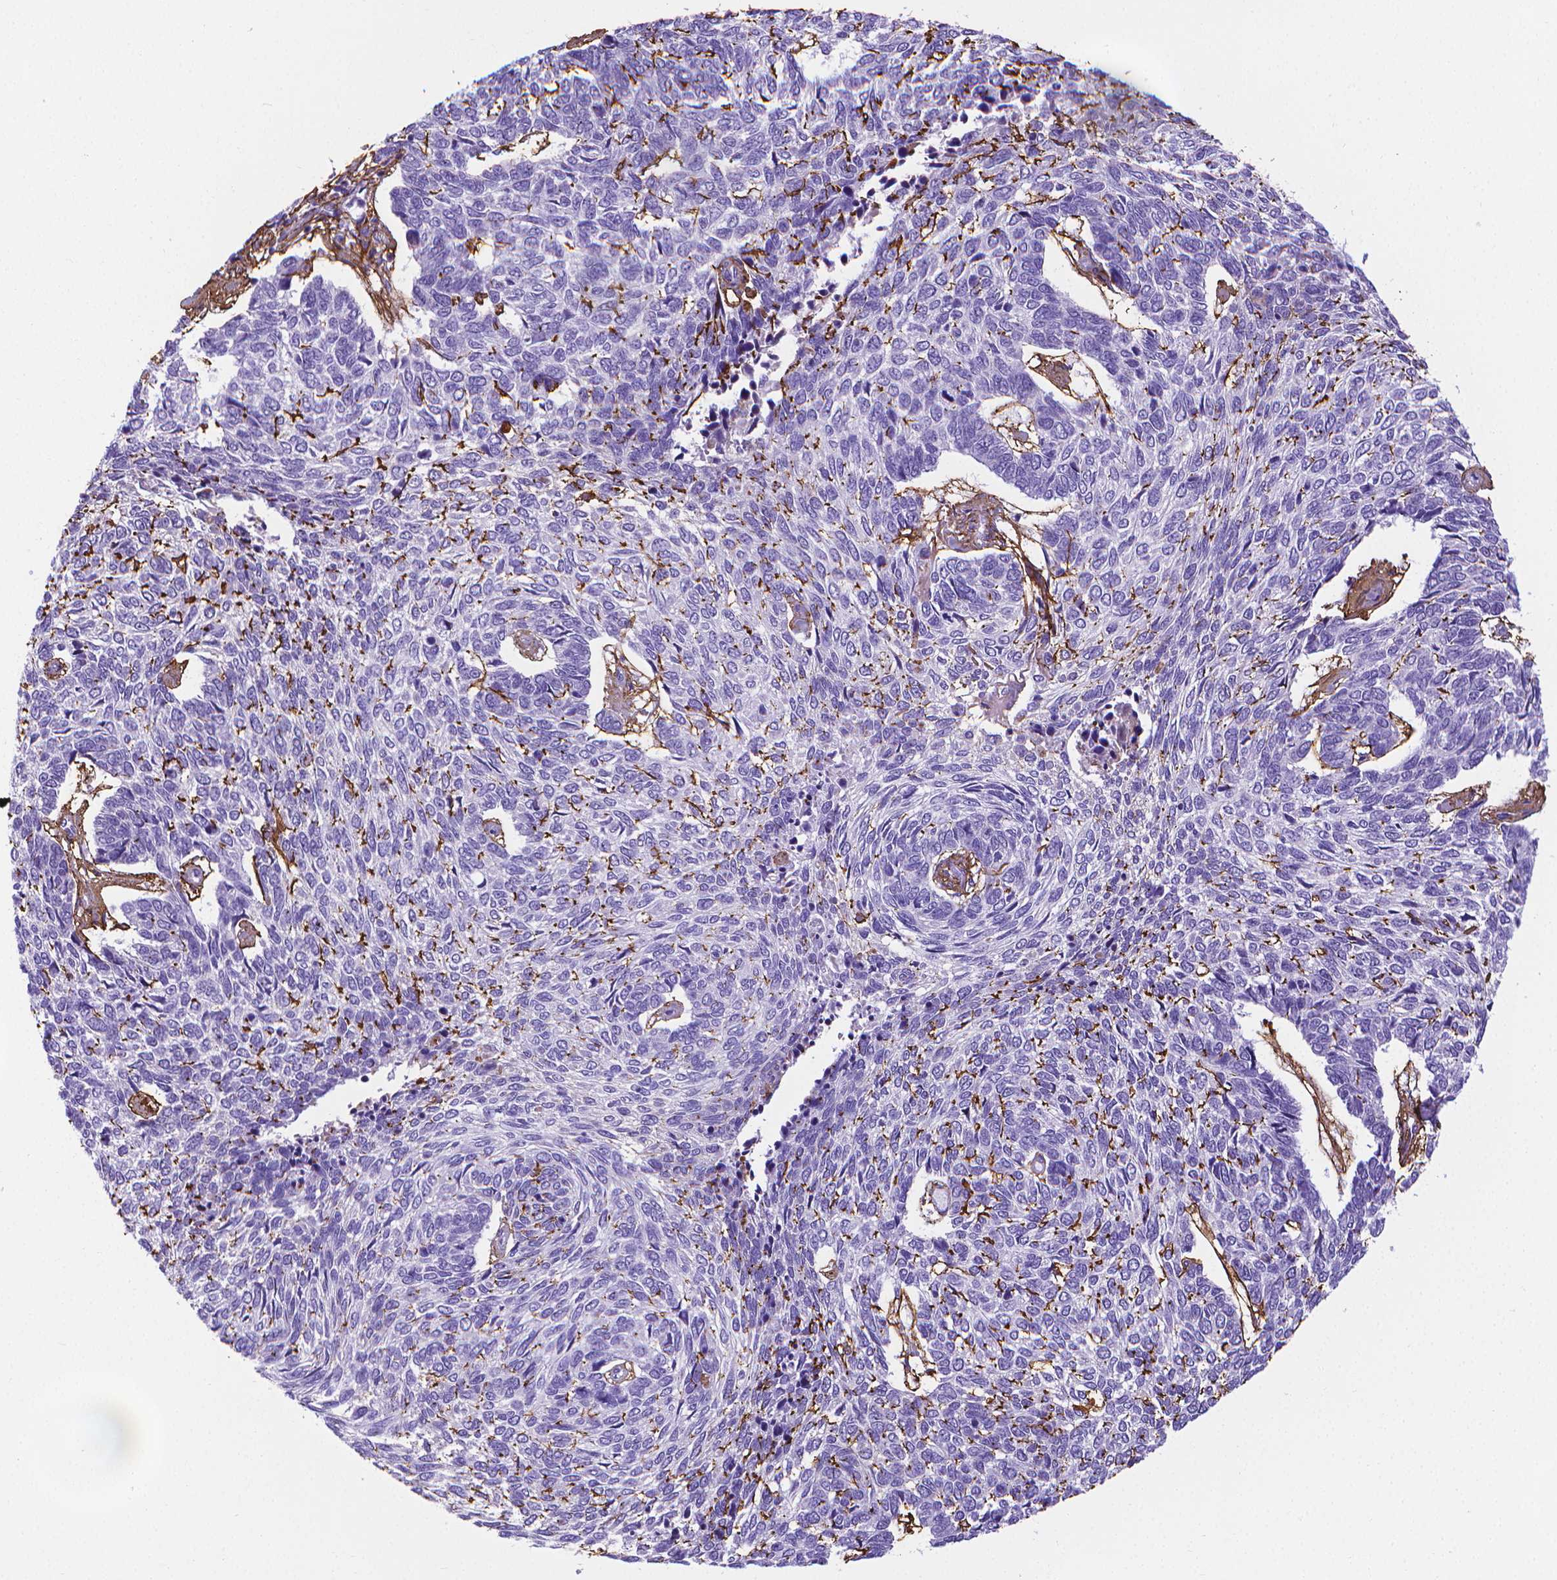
{"staining": {"intensity": "negative", "quantity": "none", "location": "none"}, "tissue": "skin cancer", "cell_type": "Tumor cells", "image_type": "cancer", "snomed": [{"axis": "morphology", "description": "Basal cell carcinoma"}, {"axis": "topography", "description": "Skin"}], "caption": "Immunohistochemistry (IHC) histopathology image of neoplastic tissue: human skin cancer (basal cell carcinoma) stained with DAB shows no significant protein staining in tumor cells.", "gene": "MFAP2", "patient": {"sex": "female", "age": 65}}